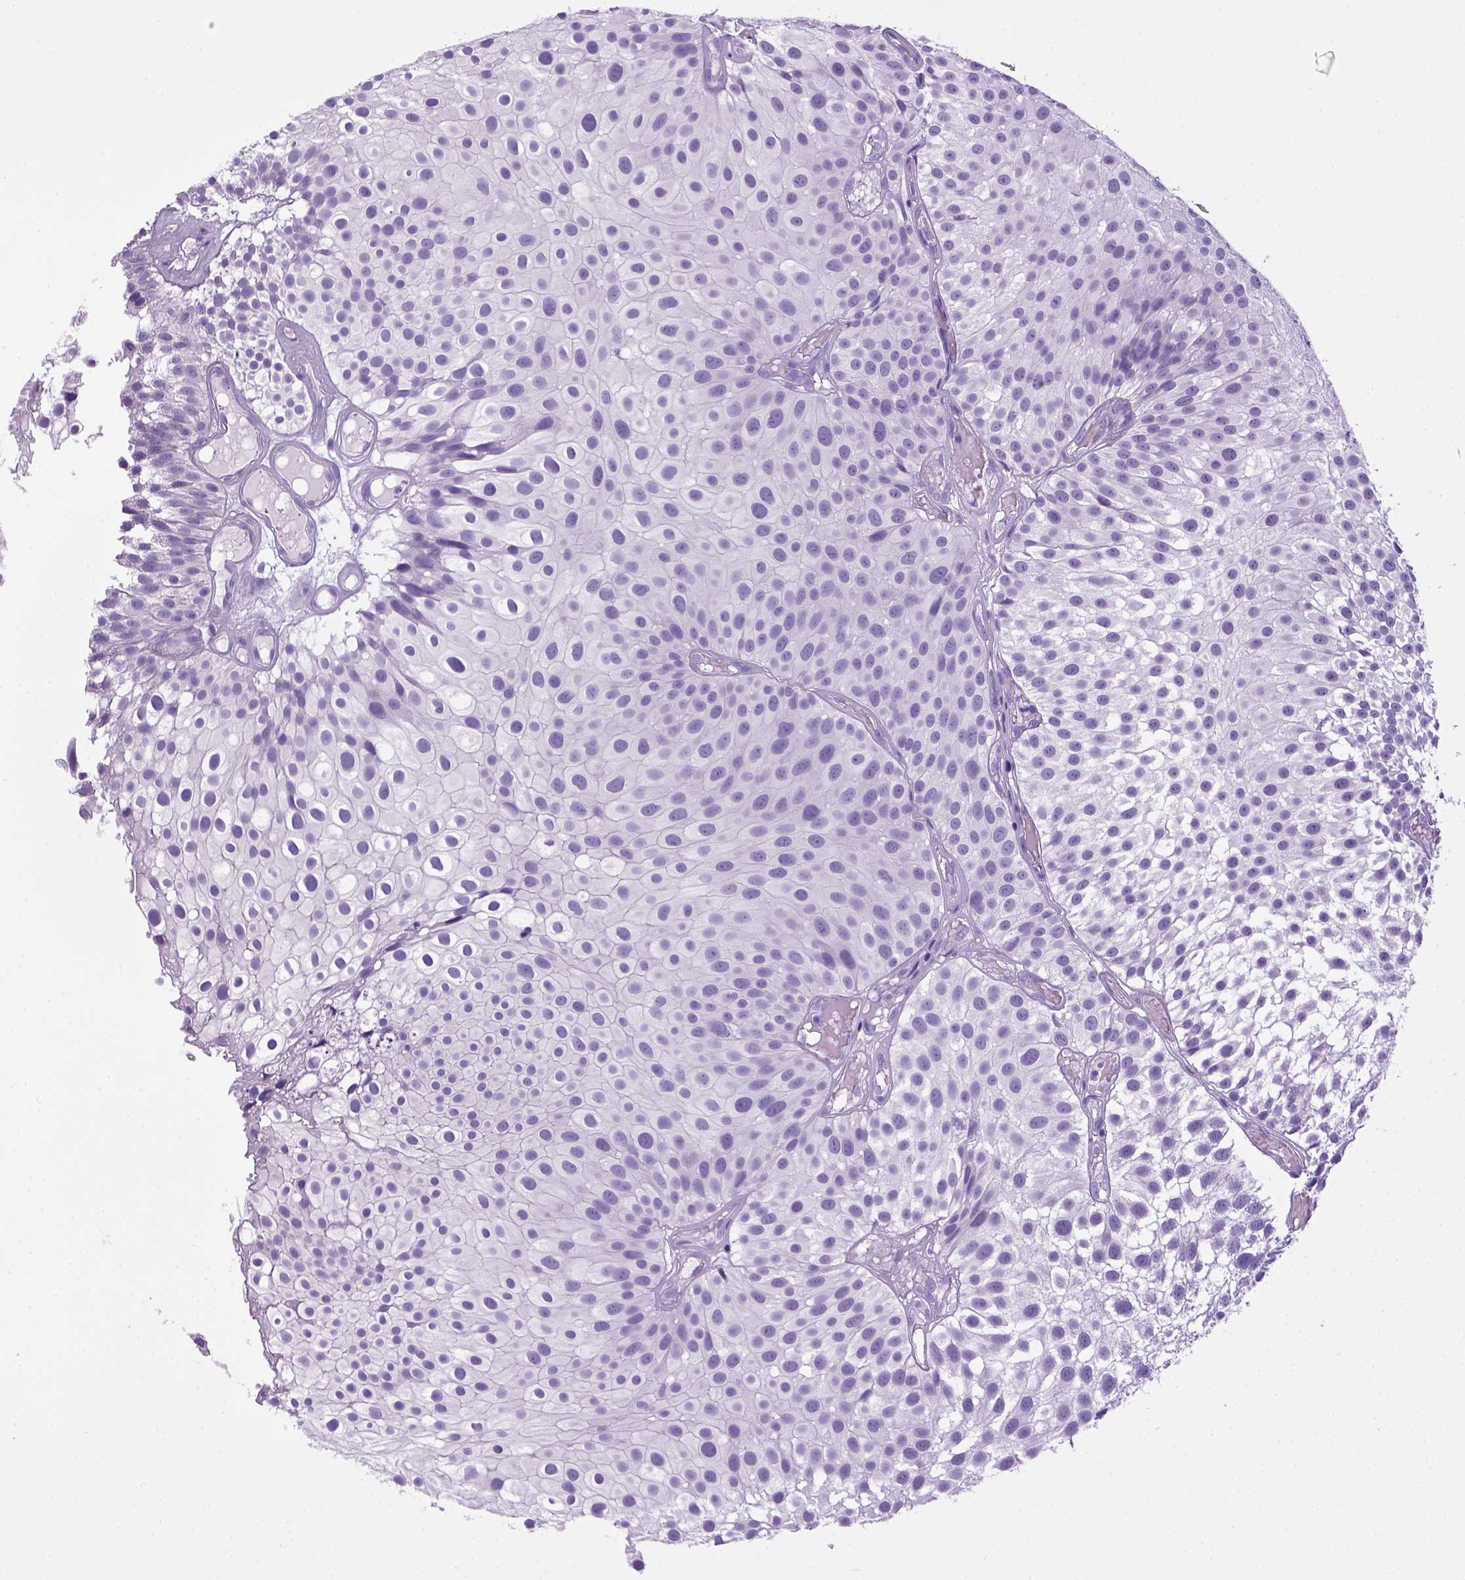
{"staining": {"intensity": "negative", "quantity": "none", "location": "none"}, "tissue": "urothelial cancer", "cell_type": "Tumor cells", "image_type": "cancer", "snomed": [{"axis": "morphology", "description": "Urothelial carcinoma, Low grade"}, {"axis": "topography", "description": "Urinary bladder"}], "caption": "The micrograph shows no staining of tumor cells in urothelial cancer.", "gene": "SGCG", "patient": {"sex": "male", "age": 79}}